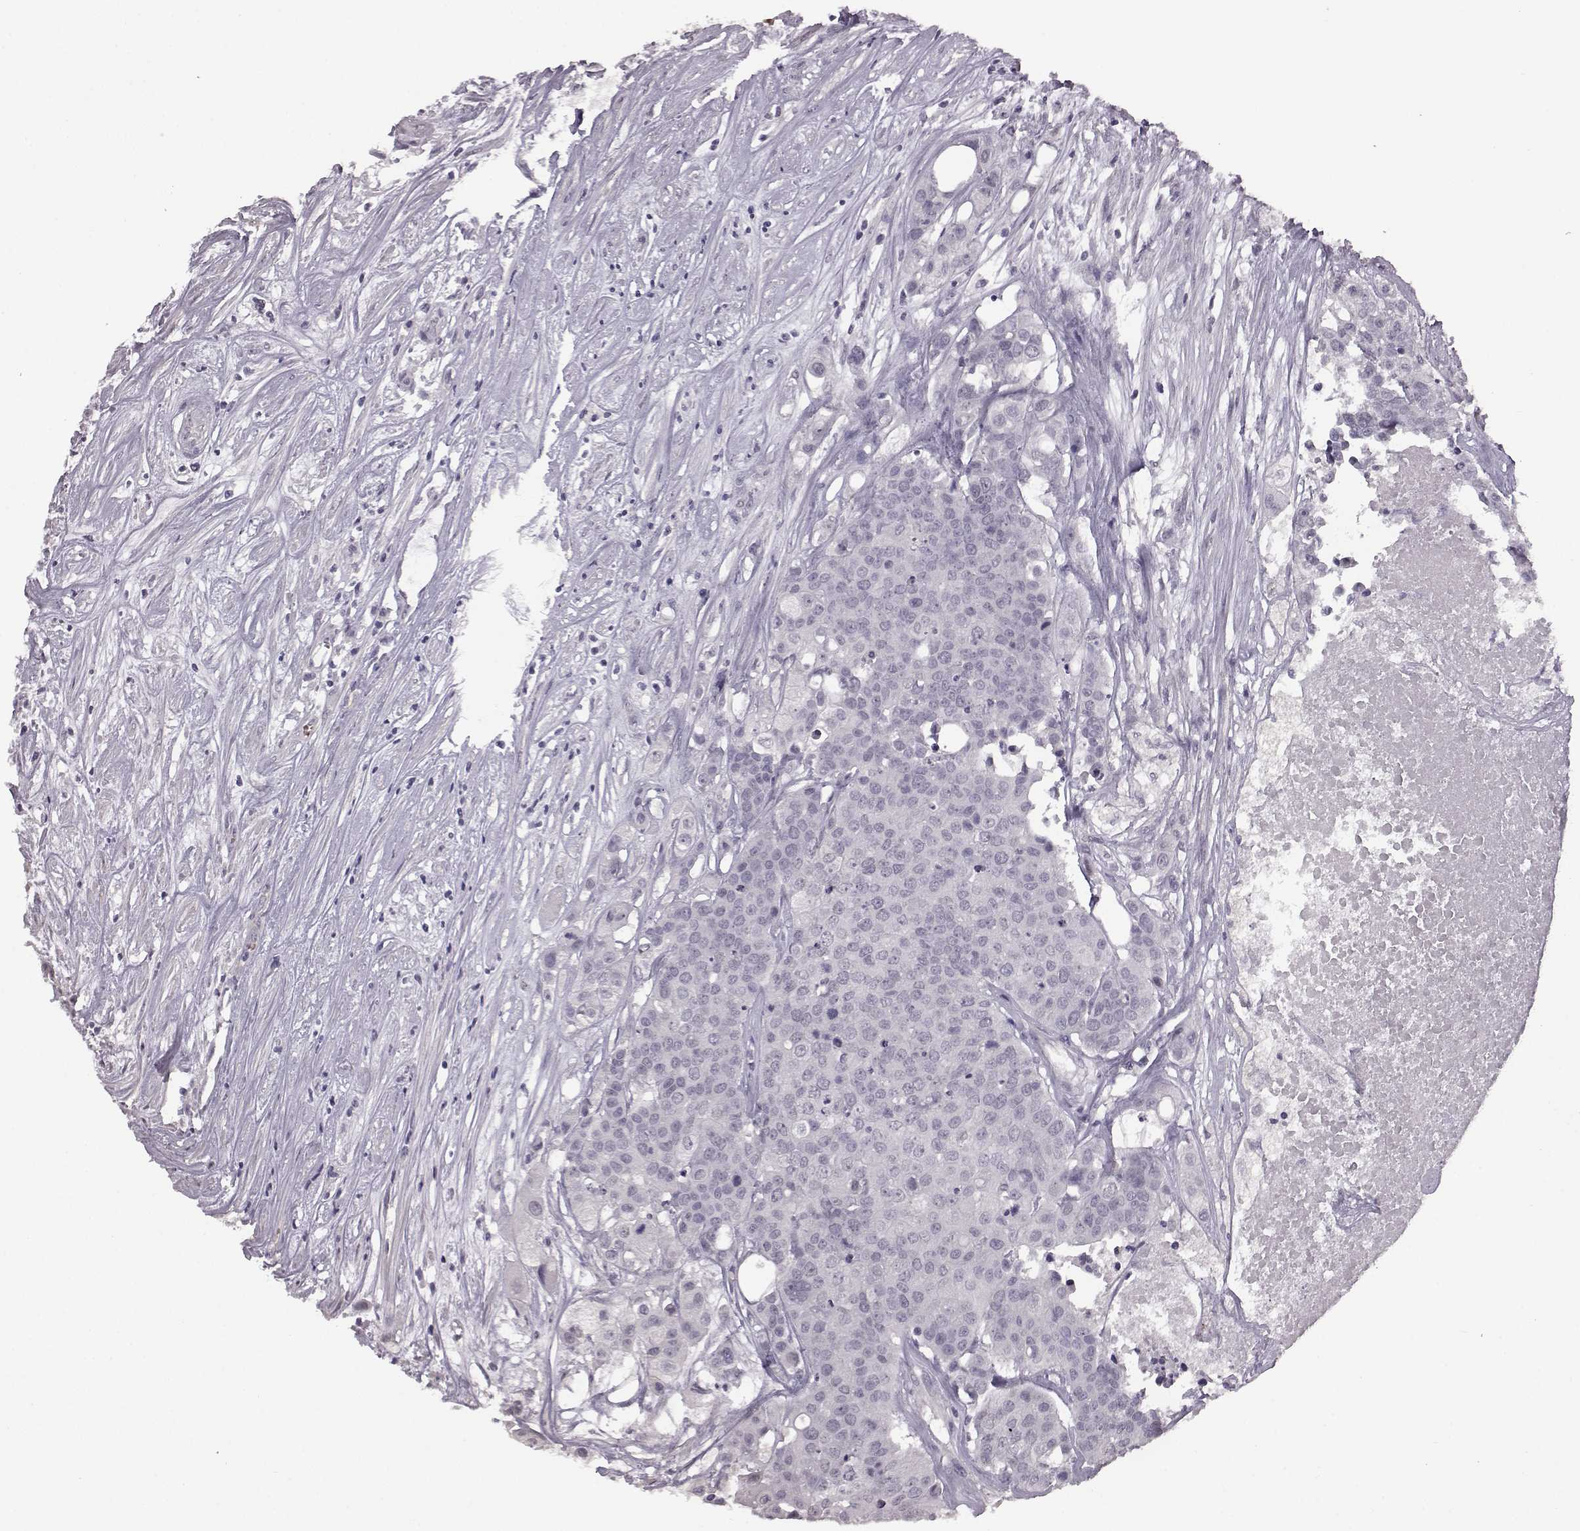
{"staining": {"intensity": "negative", "quantity": "none", "location": "none"}, "tissue": "carcinoid", "cell_type": "Tumor cells", "image_type": "cancer", "snomed": [{"axis": "morphology", "description": "Carcinoid, malignant, NOS"}, {"axis": "topography", "description": "Colon"}], "caption": "Image shows no protein expression in tumor cells of carcinoid (malignant) tissue.", "gene": "PROP1", "patient": {"sex": "male", "age": 81}}